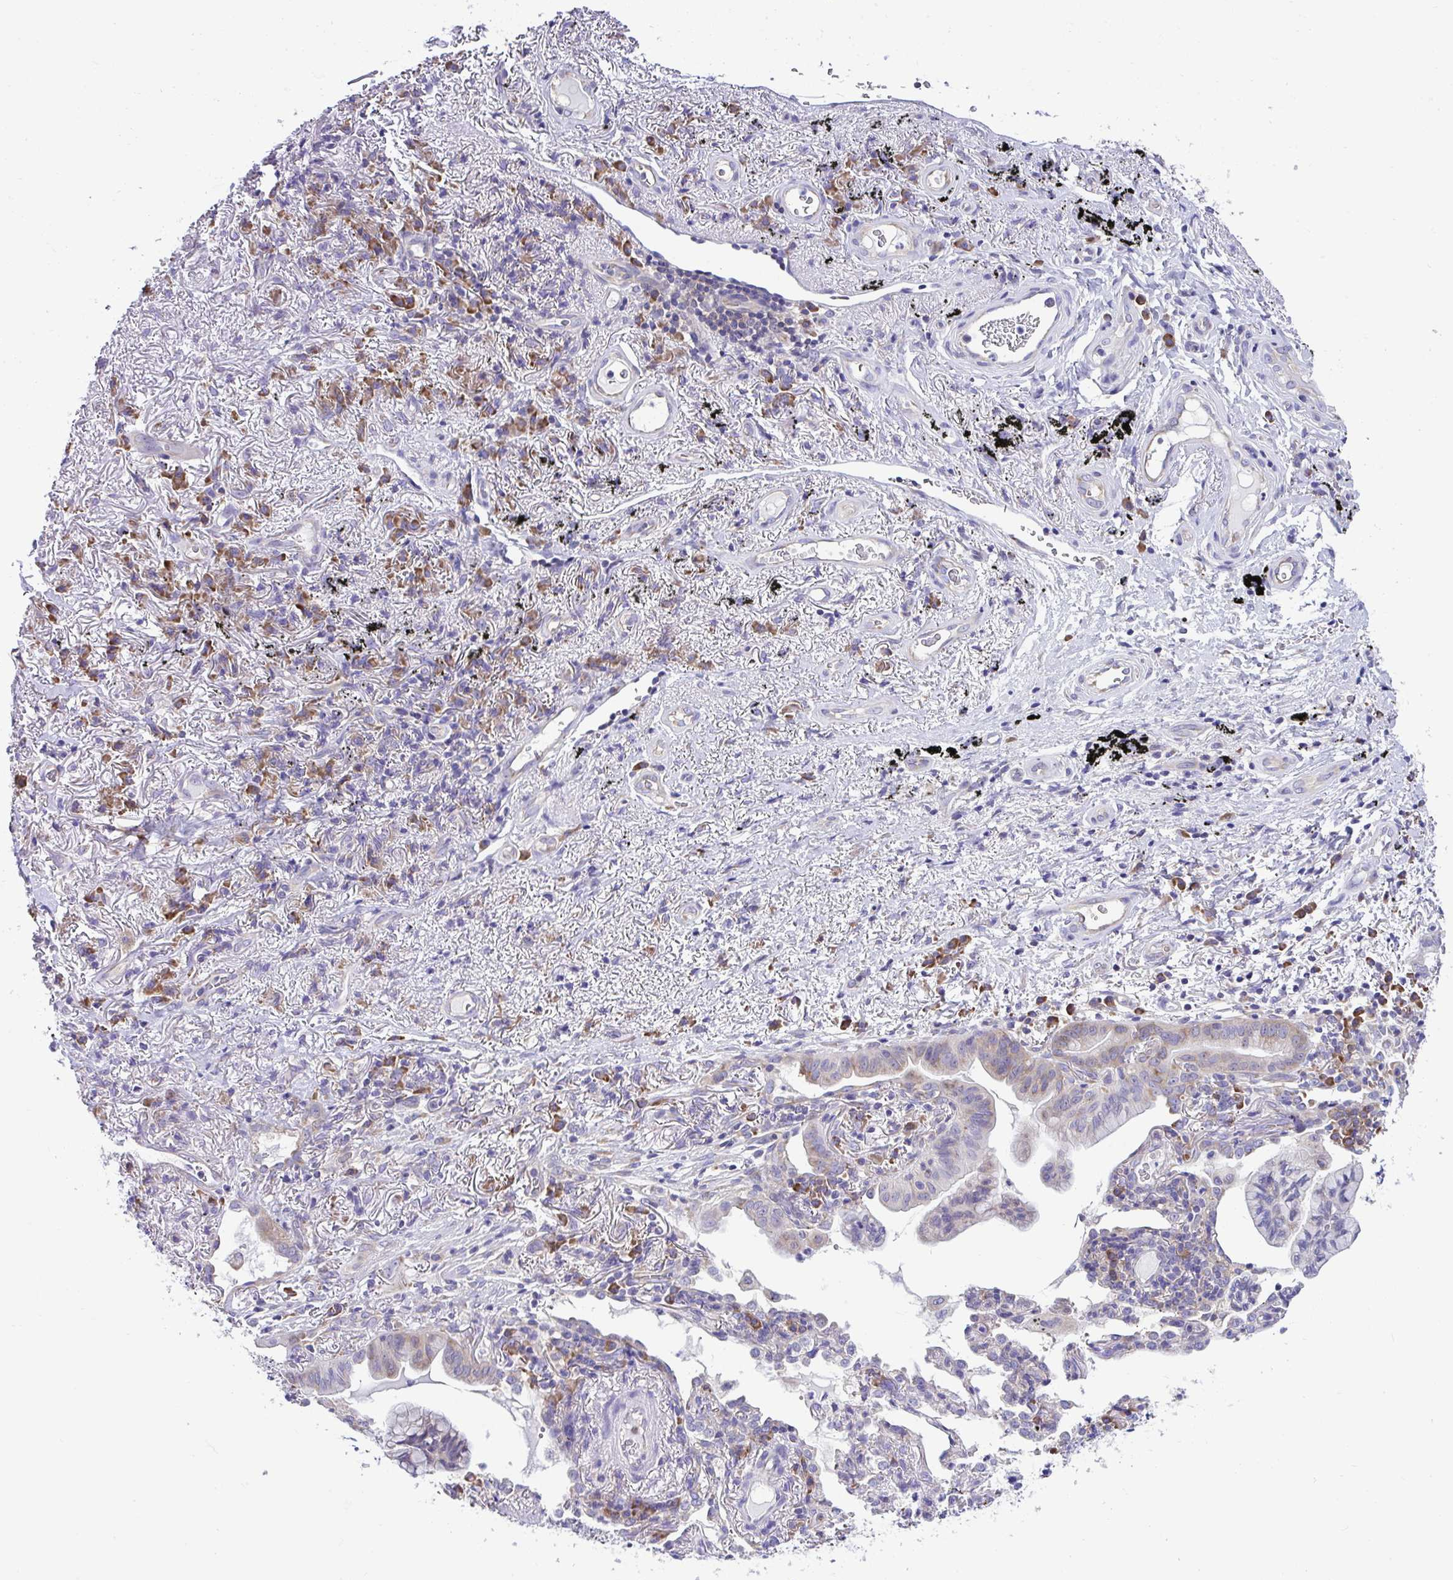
{"staining": {"intensity": "weak", "quantity": "<25%", "location": "cytoplasmic/membranous"}, "tissue": "lung cancer", "cell_type": "Tumor cells", "image_type": "cancer", "snomed": [{"axis": "morphology", "description": "Adenocarcinoma, NOS"}, {"axis": "topography", "description": "Lung"}], "caption": "Photomicrograph shows no protein expression in tumor cells of lung cancer (adenocarcinoma) tissue.", "gene": "RPL7", "patient": {"sex": "male", "age": 77}}